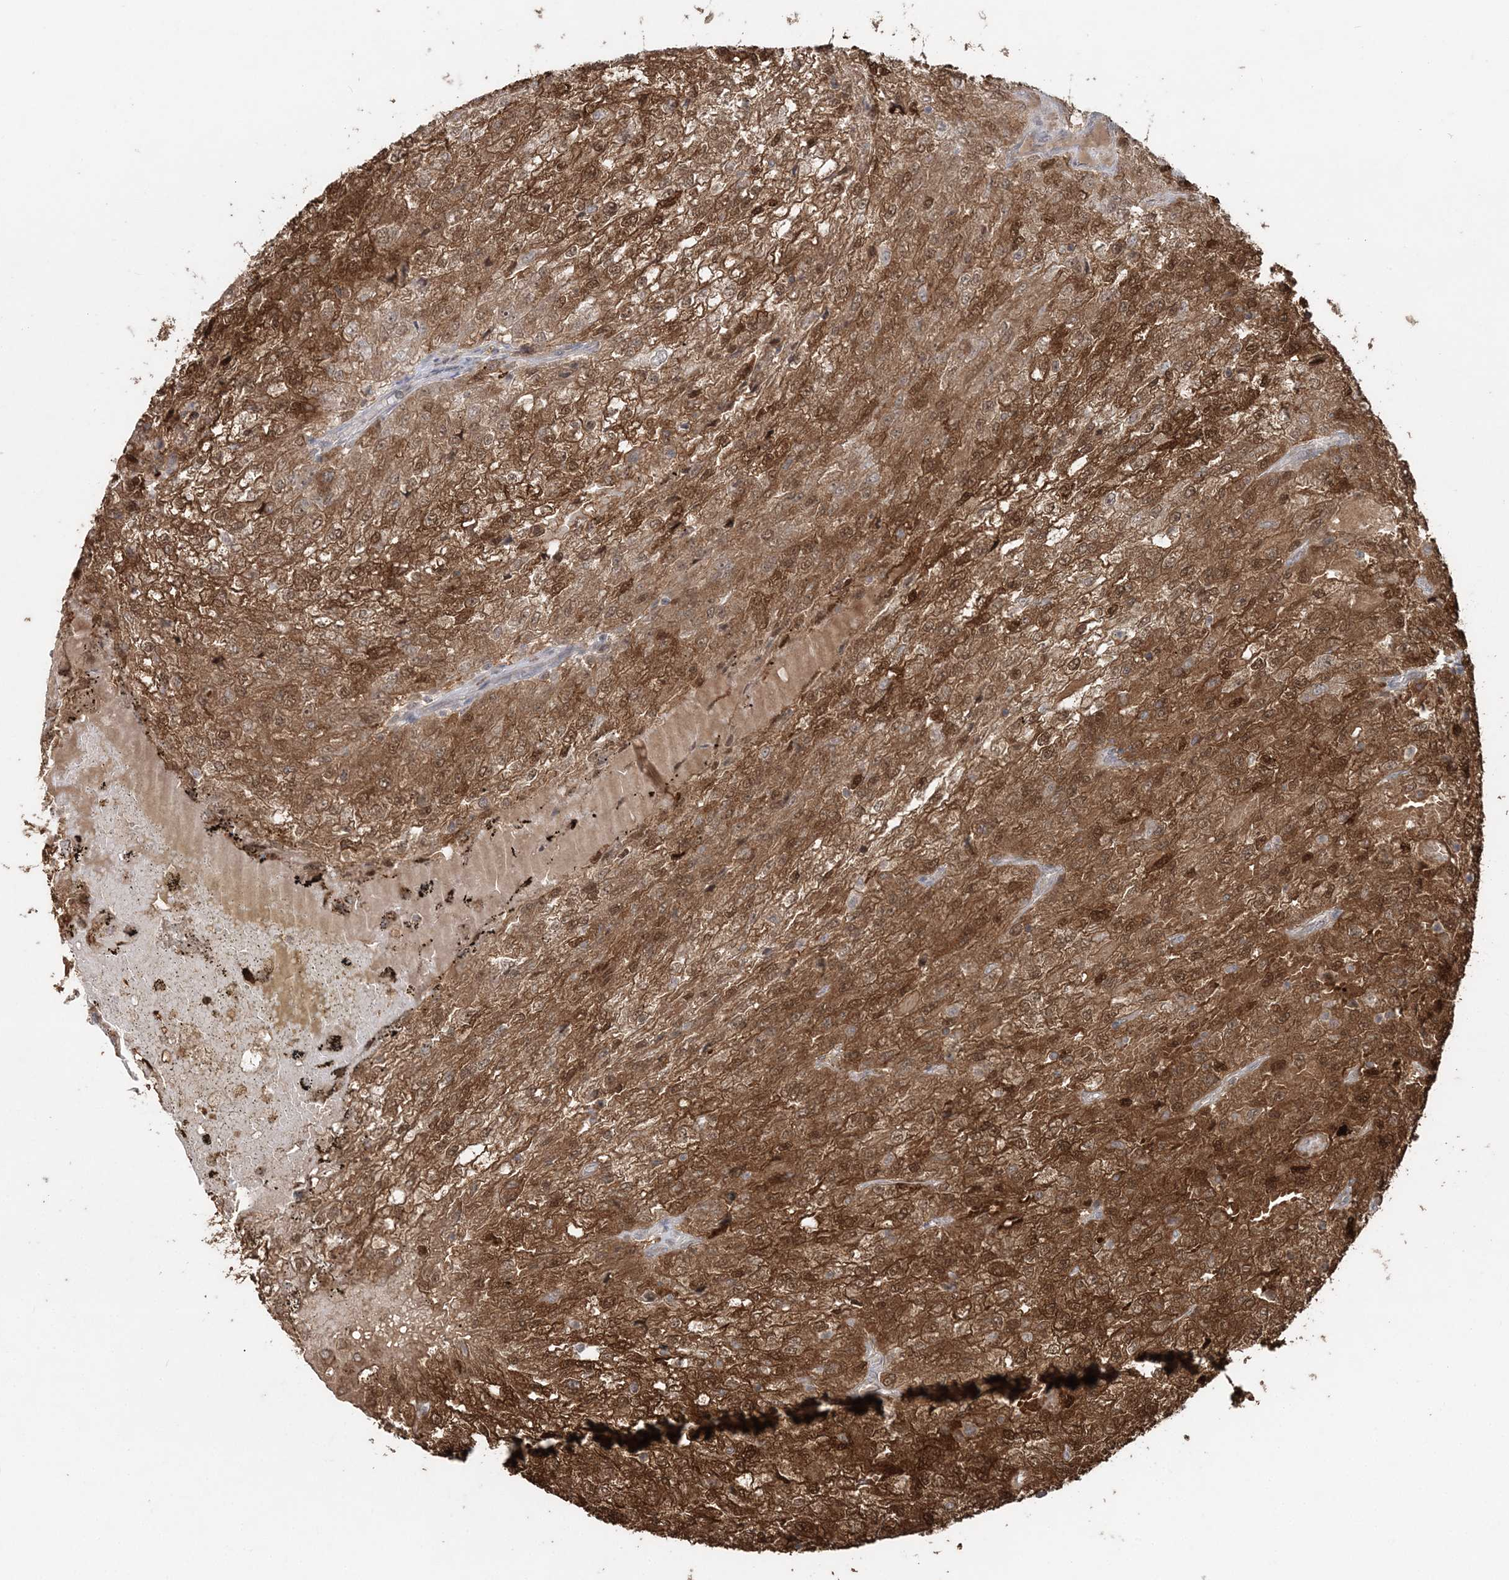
{"staining": {"intensity": "strong", "quantity": ">75%", "location": "cytoplasmic/membranous"}, "tissue": "renal cancer", "cell_type": "Tumor cells", "image_type": "cancer", "snomed": [{"axis": "morphology", "description": "Adenocarcinoma, NOS"}, {"axis": "topography", "description": "Kidney"}], "caption": "Renal adenocarcinoma was stained to show a protein in brown. There is high levels of strong cytoplasmic/membranous positivity in about >75% of tumor cells.", "gene": "SLU7", "patient": {"sex": "female", "age": 54}}